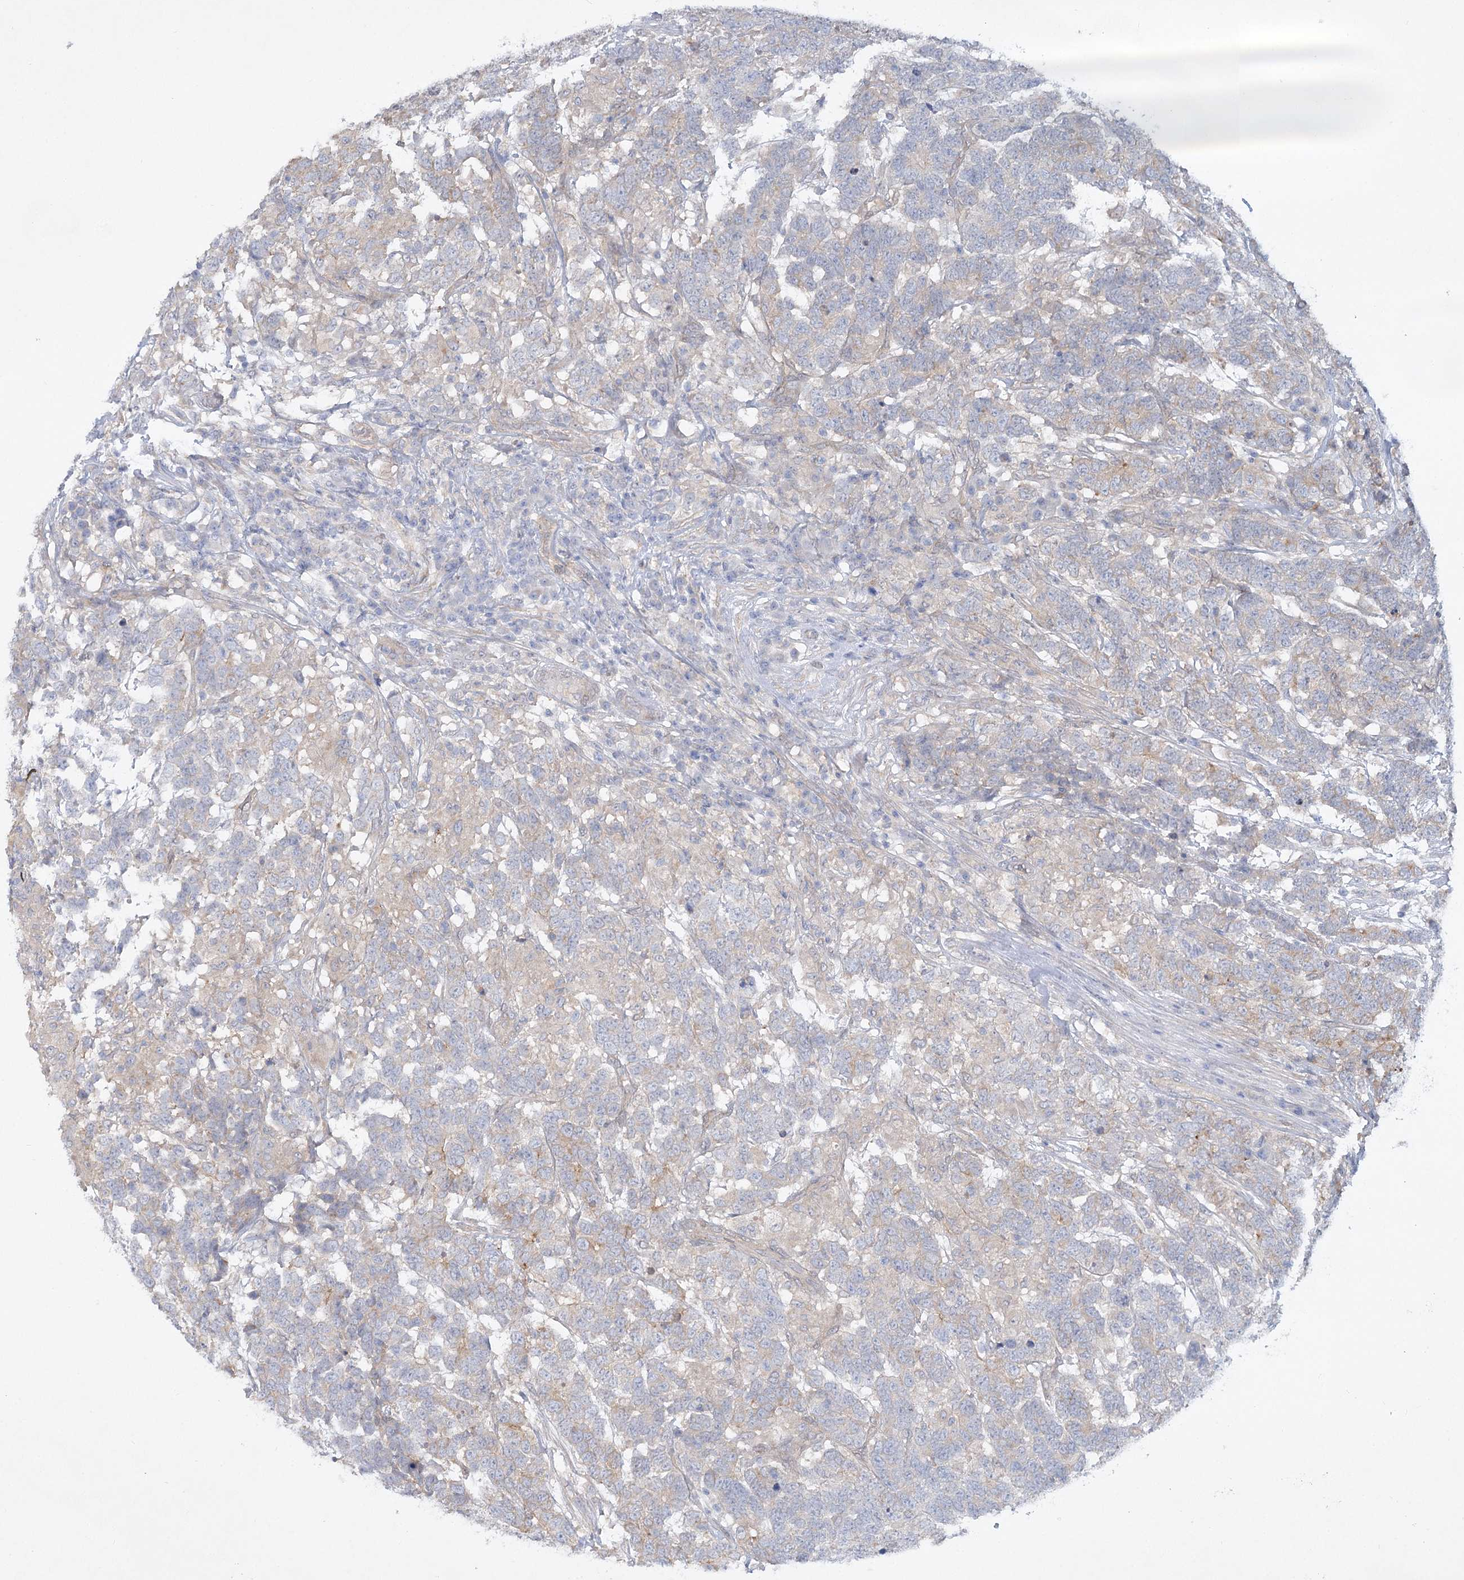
{"staining": {"intensity": "negative", "quantity": "none", "location": "none"}, "tissue": "testis cancer", "cell_type": "Tumor cells", "image_type": "cancer", "snomed": [{"axis": "morphology", "description": "Carcinoma, Embryonal, NOS"}, {"axis": "topography", "description": "Testis"}], "caption": "An immunohistochemistry photomicrograph of embryonal carcinoma (testis) is shown. There is no staining in tumor cells of embryonal carcinoma (testis).", "gene": "AAMDC", "patient": {"sex": "male", "age": 26}}